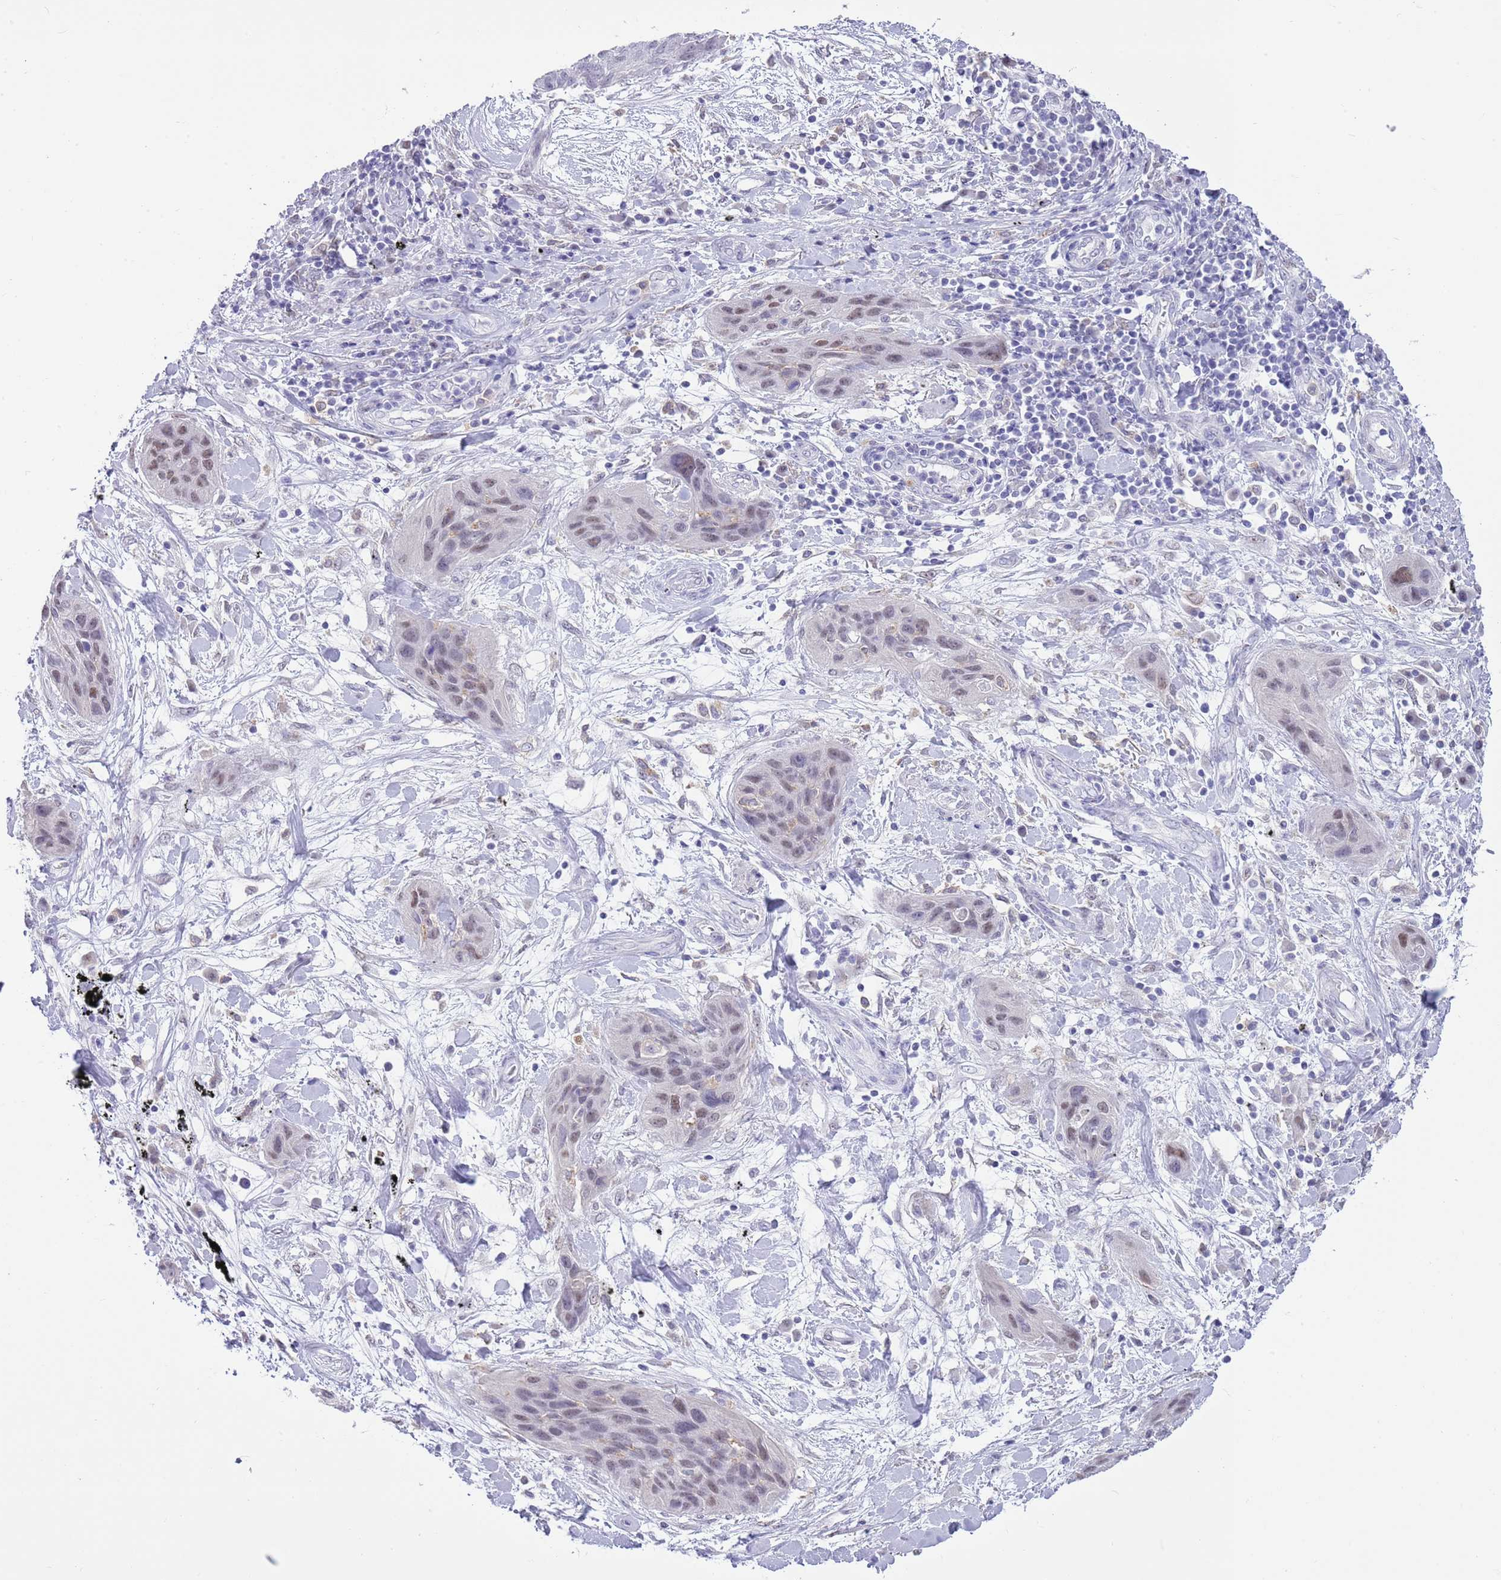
{"staining": {"intensity": "weak", "quantity": "<25%", "location": "nuclear"}, "tissue": "lung cancer", "cell_type": "Tumor cells", "image_type": "cancer", "snomed": [{"axis": "morphology", "description": "Squamous cell carcinoma, NOS"}, {"axis": "topography", "description": "Lung"}], "caption": "Tumor cells are negative for brown protein staining in lung cancer. (DAB (3,3'-diaminobenzidine) IHC visualized using brightfield microscopy, high magnification).", "gene": "PPP1R17", "patient": {"sex": "female", "age": 70}}